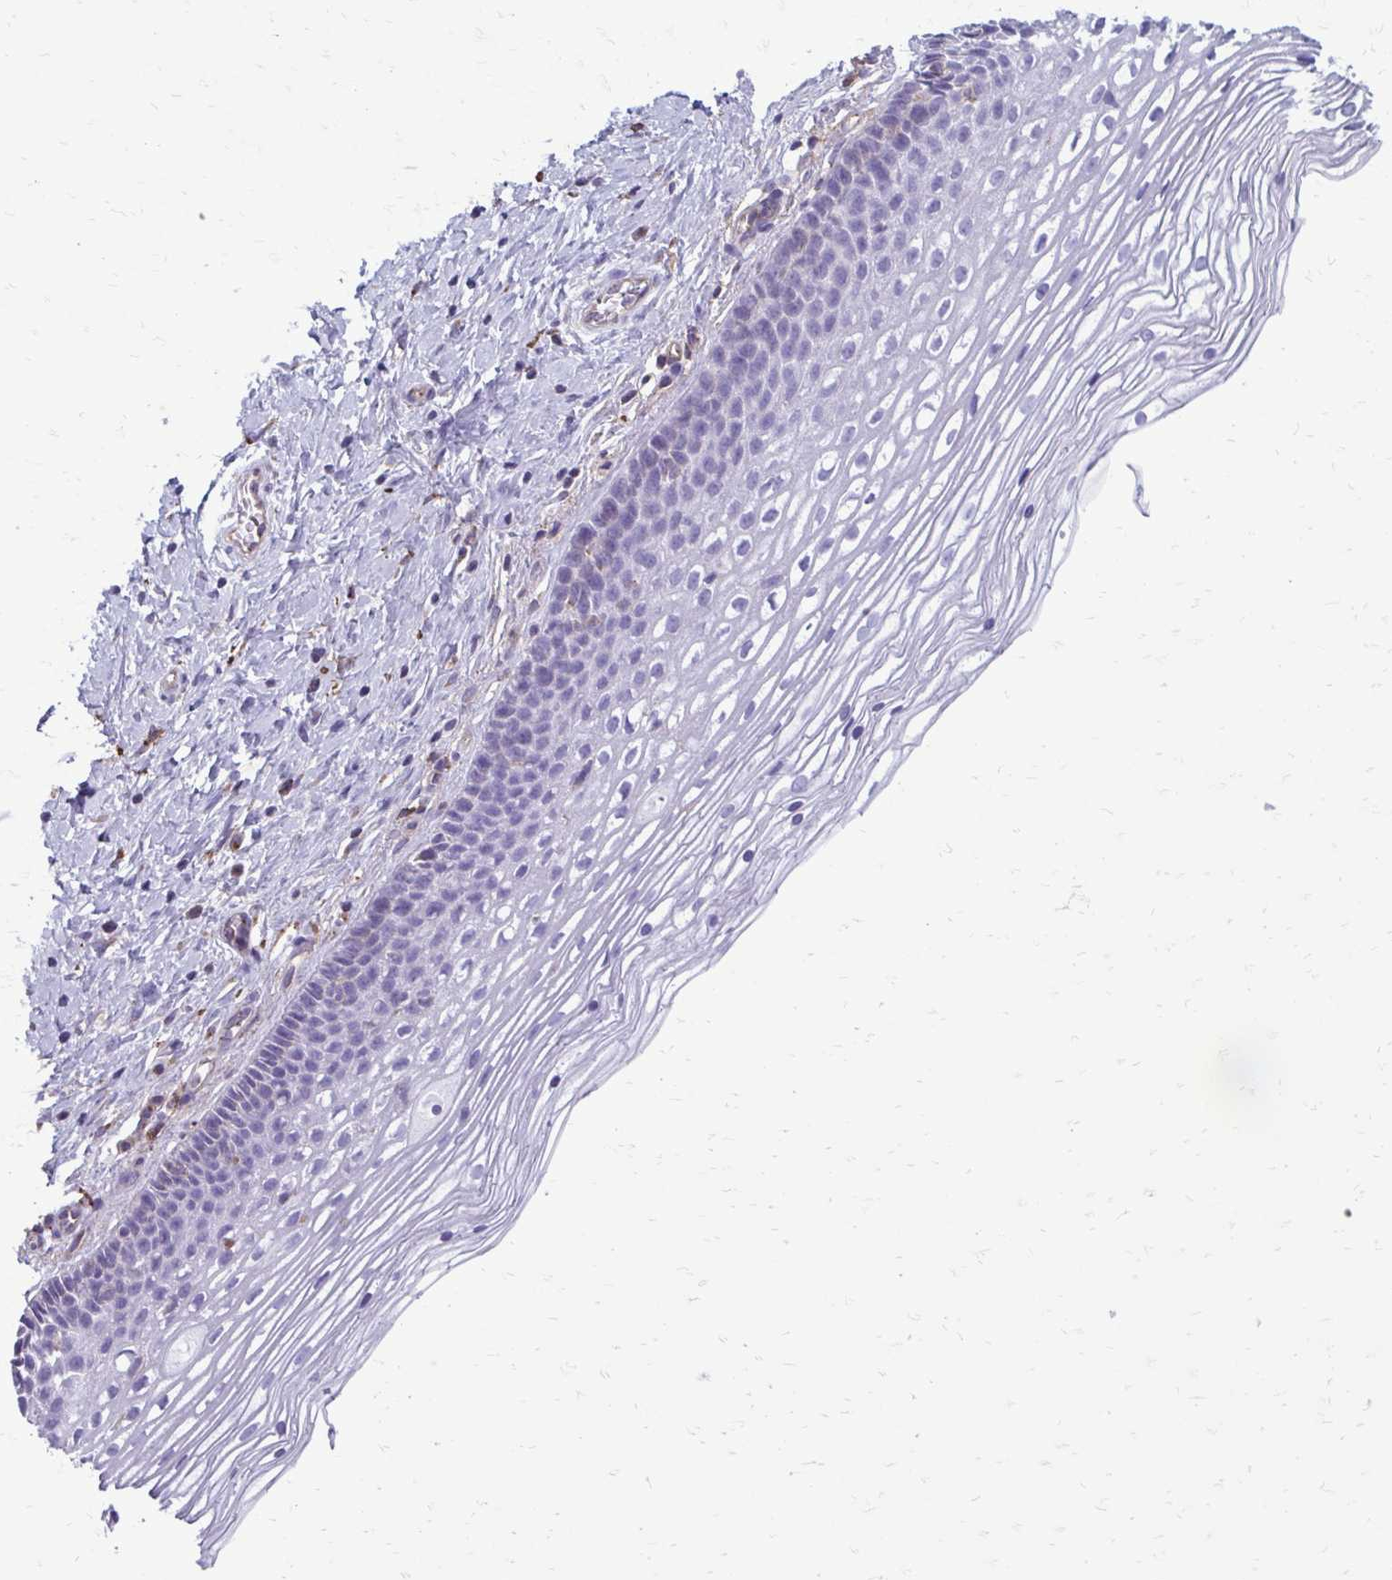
{"staining": {"intensity": "weak", "quantity": ">75%", "location": "cytoplasmic/membranous"}, "tissue": "cervix", "cell_type": "Glandular cells", "image_type": "normal", "snomed": [{"axis": "morphology", "description": "Normal tissue, NOS"}, {"axis": "topography", "description": "Cervix"}], "caption": "DAB immunohistochemical staining of normal cervix shows weak cytoplasmic/membranous protein expression in about >75% of glandular cells.", "gene": "CLTA", "patient": {"sex": "female", "age": 34}}